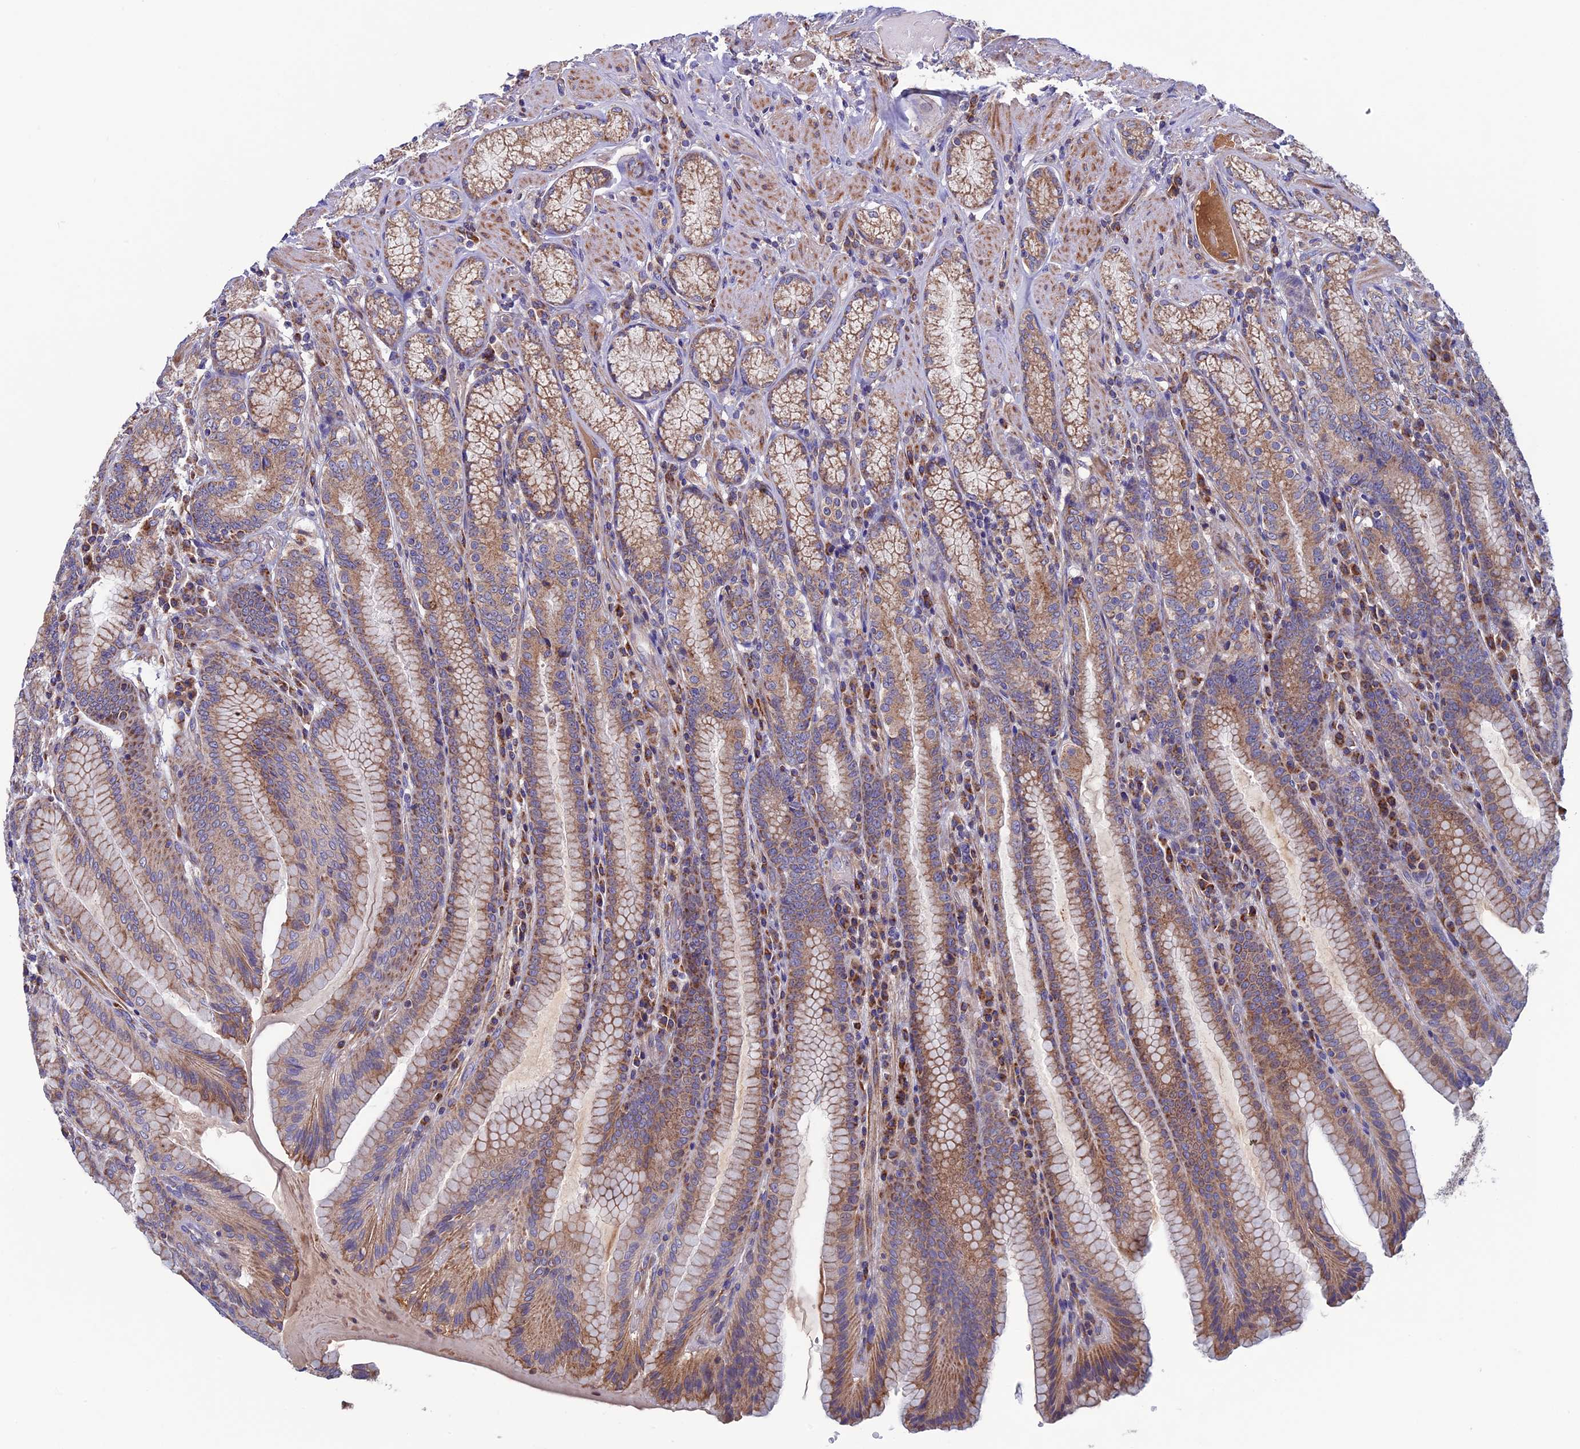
{"staining": {"intensity": "strong", "quantity": ">75%", "location": "cytoplasmic/membranous"}, "tissue": "stomach", "cell_type": "Glandular cells", "image_type": "normal", "snomed": [{"axis": "morphology", "description": "Normal tissue, NOS"}, {"axis": "topography", "description": "Stomach, upper"}, {"axis": "topography", "description": "Stomach, lower"}], "caption": "Protein expression analysis of benign stomach shows strong cytoplasmic/membranous expression in approximately >75% of glandular cells.", "gene": "SLC15A5", "patient": {"sex": "female", "age": 76}}